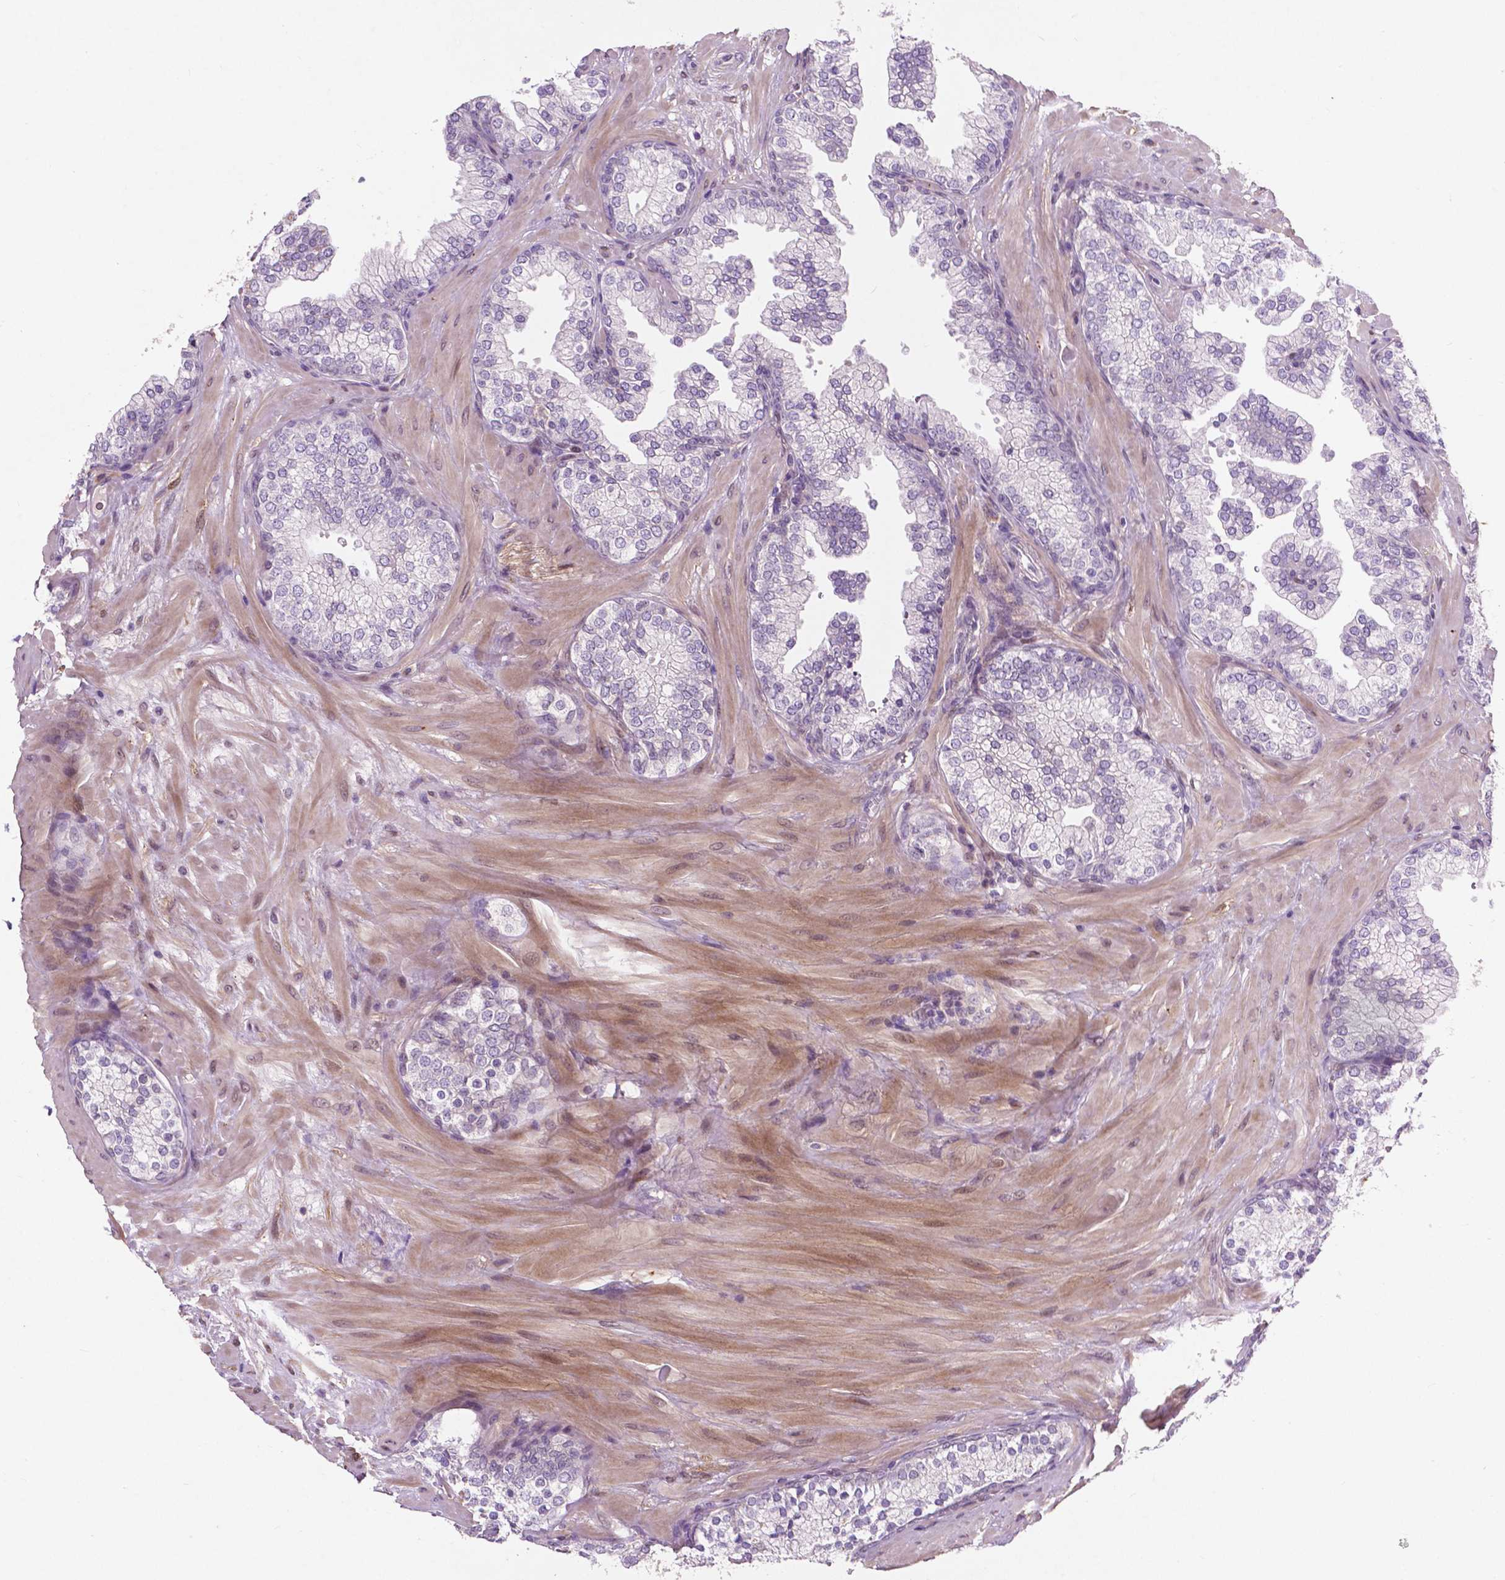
{"staining": {"intensity": "moderate", "quantity": "<25%", "location": "cytoplasmic/membranous"}, "tissue": "prostate", "cell_type": "Glandular cells", "image_type": "normal", "snomed": [{"axis": "morphology", "description": "Normal tissue, NOS"}, {"axis": "topography", "description": "Prostate"}, {"axis": "topography", "description": "Peripheral nerve tissue"}], "caption": "Immunohistochemical staining of unremarkable human prostate reveals low levels of moderate cytoplasmic/membranous positivity in approximately <25% of glandular cells. (DAB IHC, brown staining for protein, blue staining for nuclei).", "gene": "GPR37", "patient": {"sex": "male", "age": 61}}